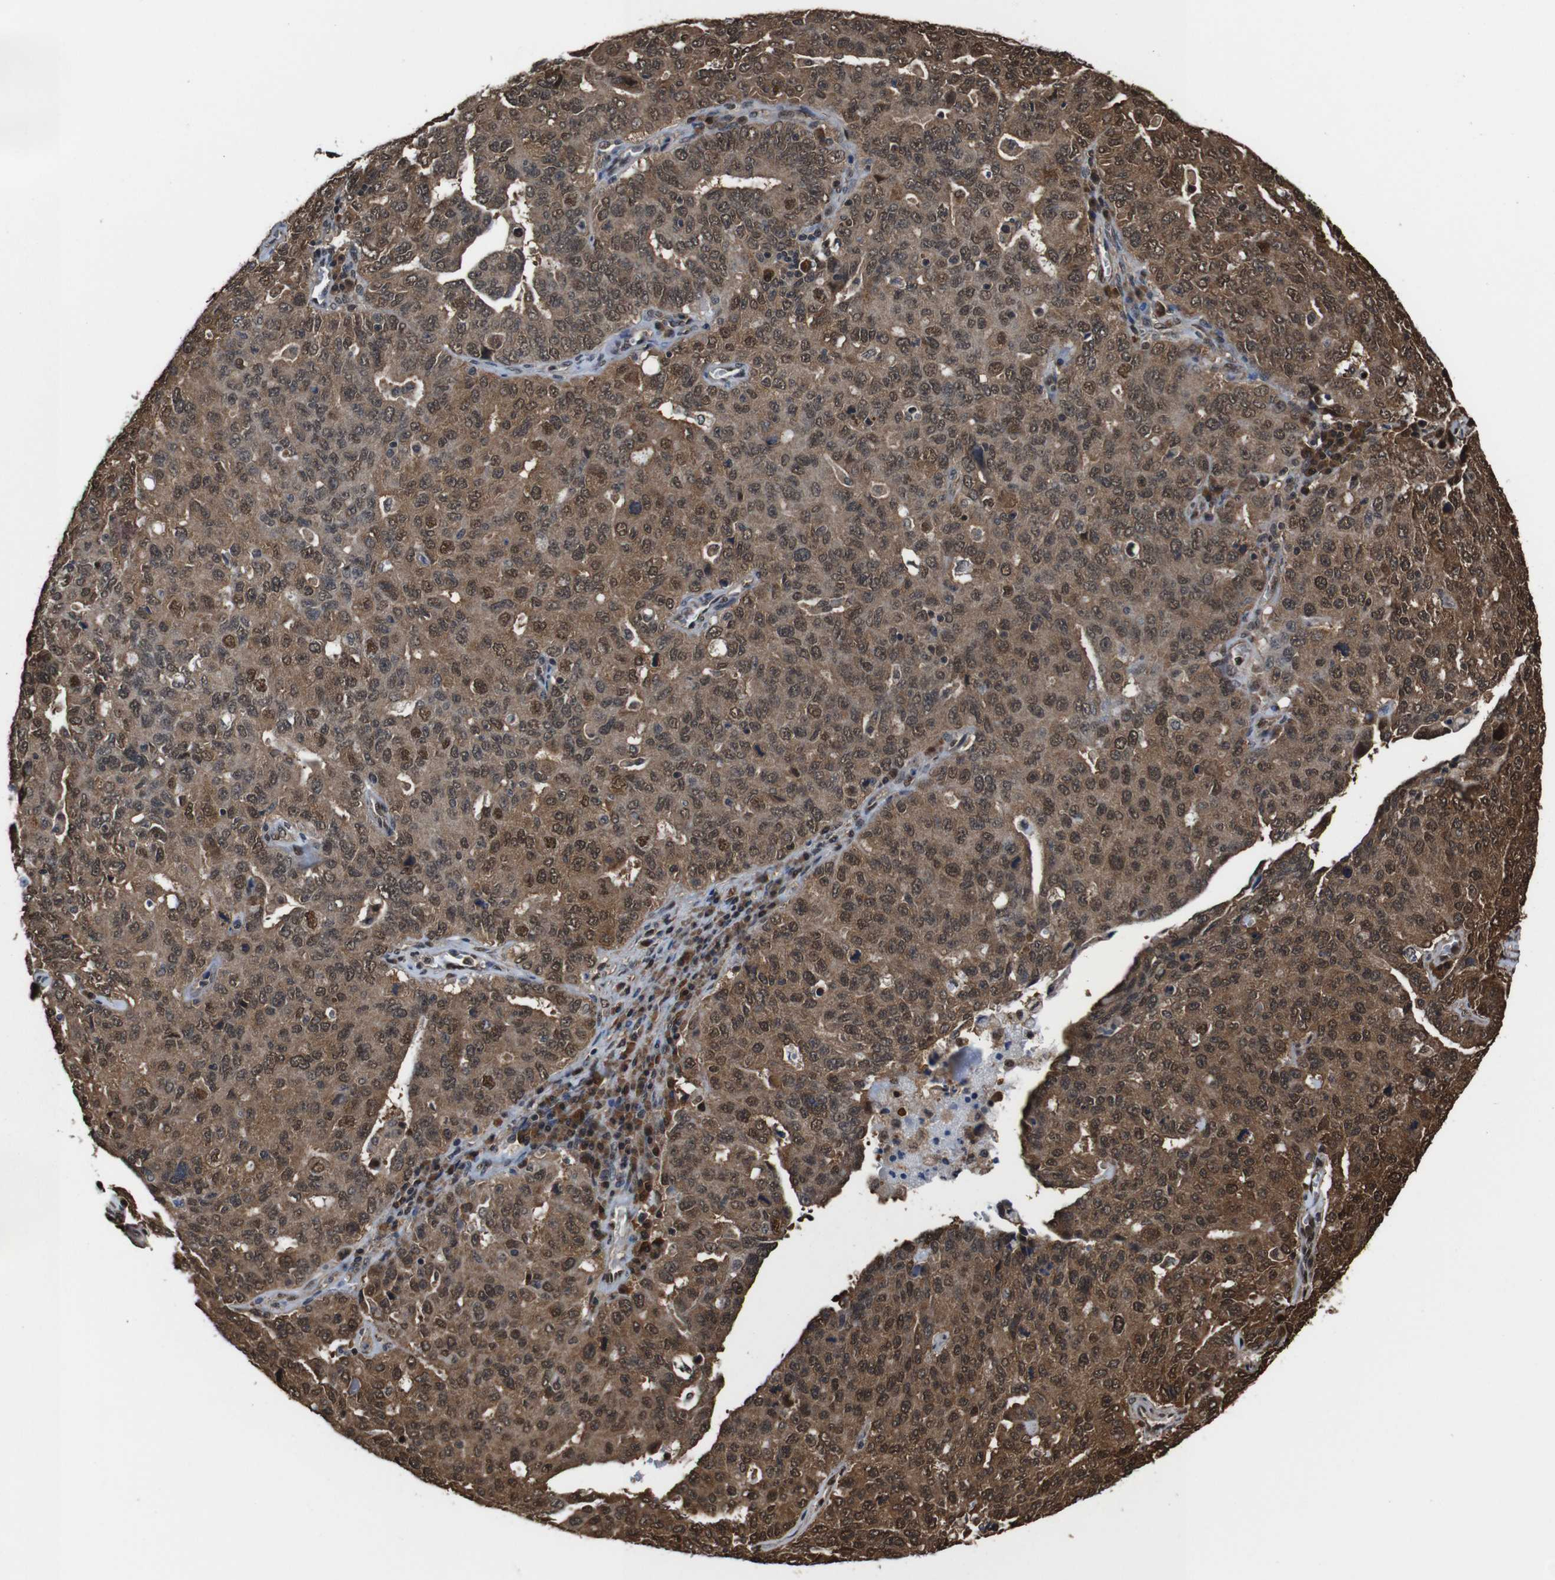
{"staining": {"intensity": "moderate", "quantity": ">75%", "location": "cytoplasmic/membranous,nuclear"}, "tissue": "ovarian cancer", "cell_type": "Tumor cells", "image_type": "cancer", "snomed": [{"axis": "morphology", "description": "Carcinoma, endometroid"}, {"axis": "topography", "description": "Ovary"}], "caption": "This micrograph displays ovarian endometroid carcinoma stained with immunohistochemistry (IHC) to label a protein in brown. The cytoplasmic/membranous and nuclear of tumor cells show moderate positivity for the protein. Nuclei are counter-stained blue.", "gene": "VCP", "patient": {"sex": "female", "age": 62}}